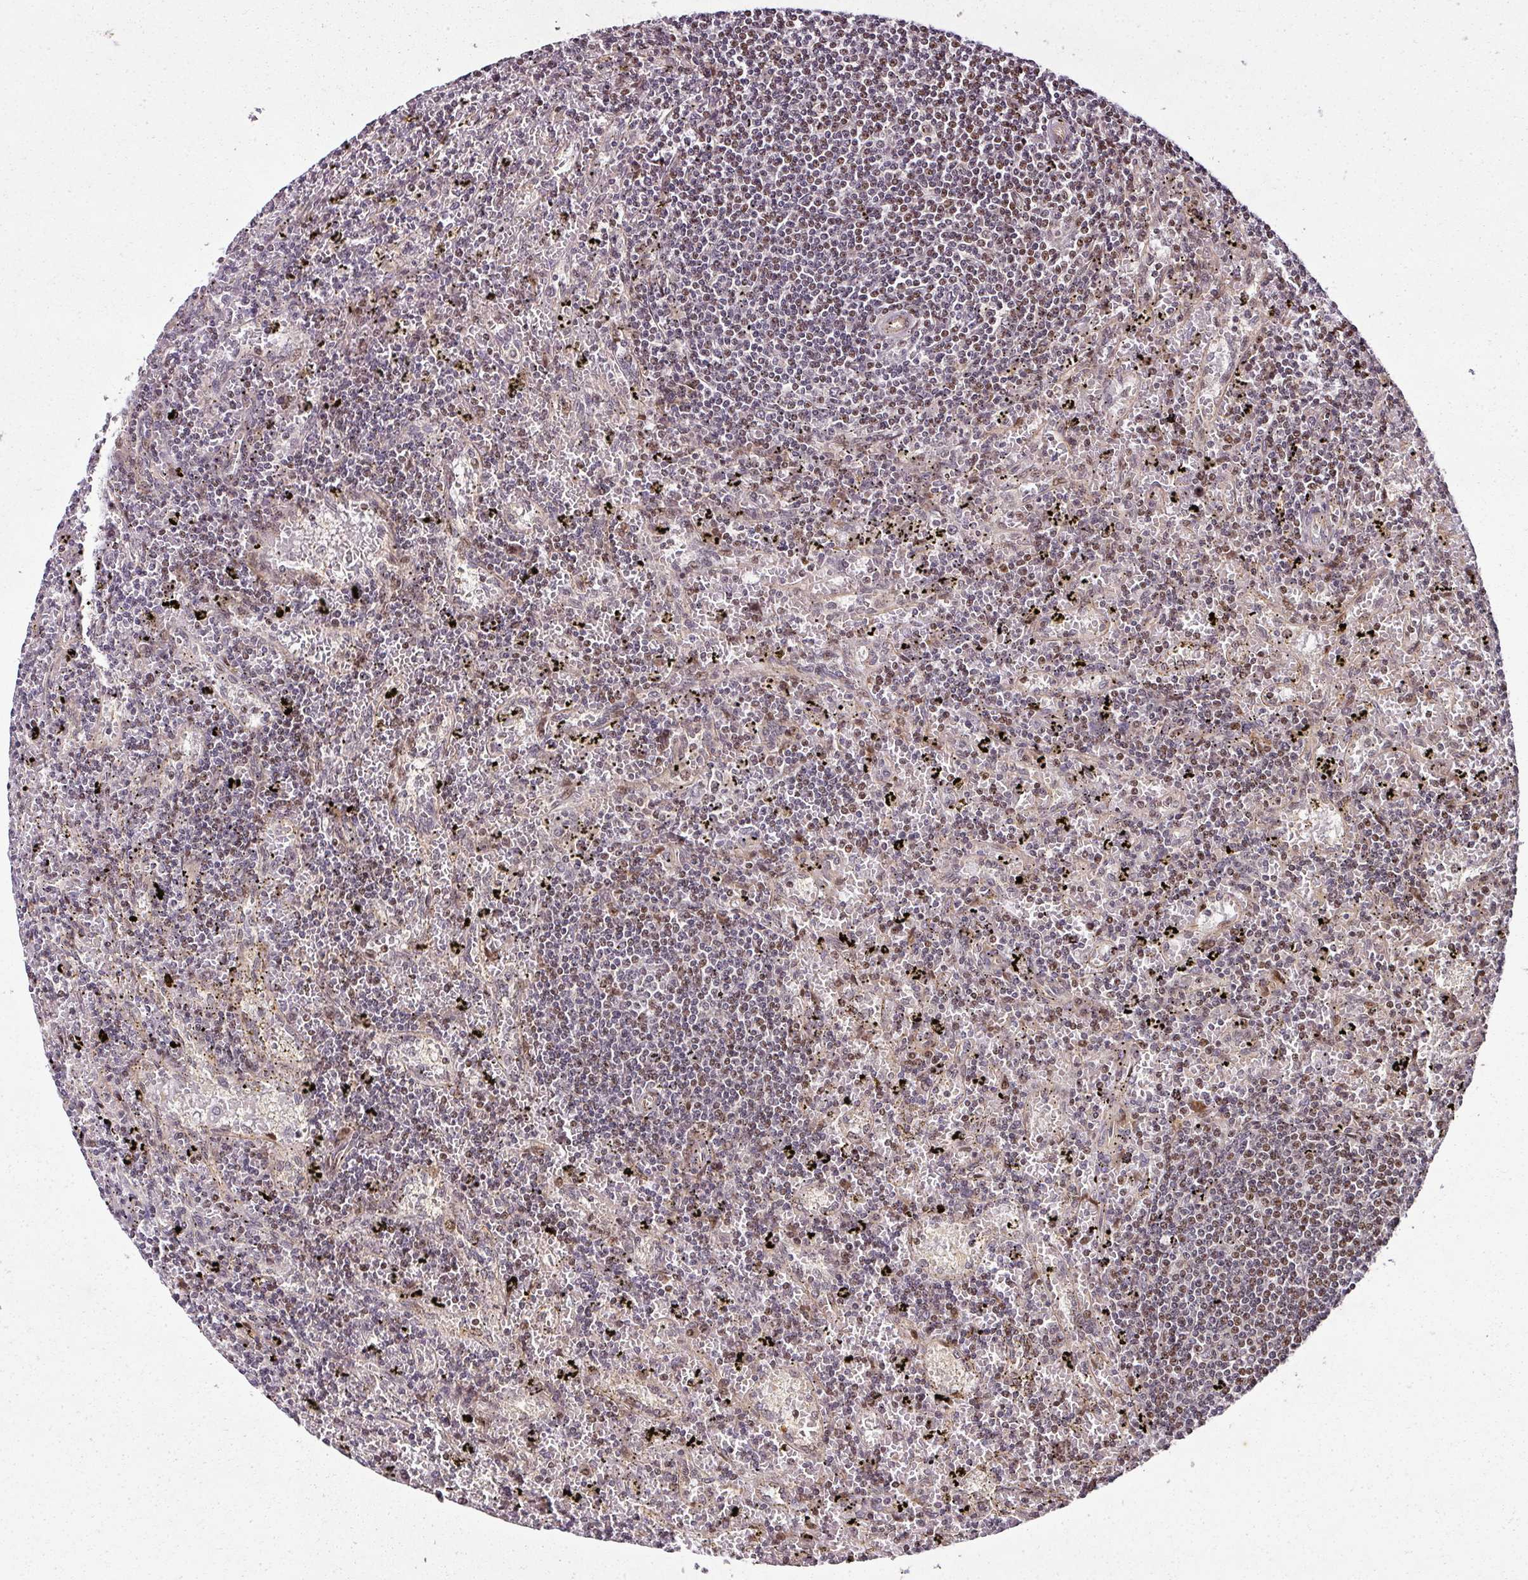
{"staining": {"intensity": "weak", "quantity": "25%-75%", "location": "nuclear"}, "tissue": "lymphoma", "cell_type": "Tumor cells", "image_type": "cancer", "snomed": [{"axis": "morphology", "description": "Malignant lymphoma, non-Hodgkin's type, Low grade"}, {"axis": "topography", "description": "Spleen"}], "caption": "Low-grade malignant lymphoma, non-Hodgkin's type stained with DAB (3,3'-diaminobenzidine) immunohistochemistry (IHC) exhibits low levels of weak nuclear staining in approximately 25%-75% of tumor cells.", "gene": "COPRS", "patient": {"sex": "male", "age": 76}}